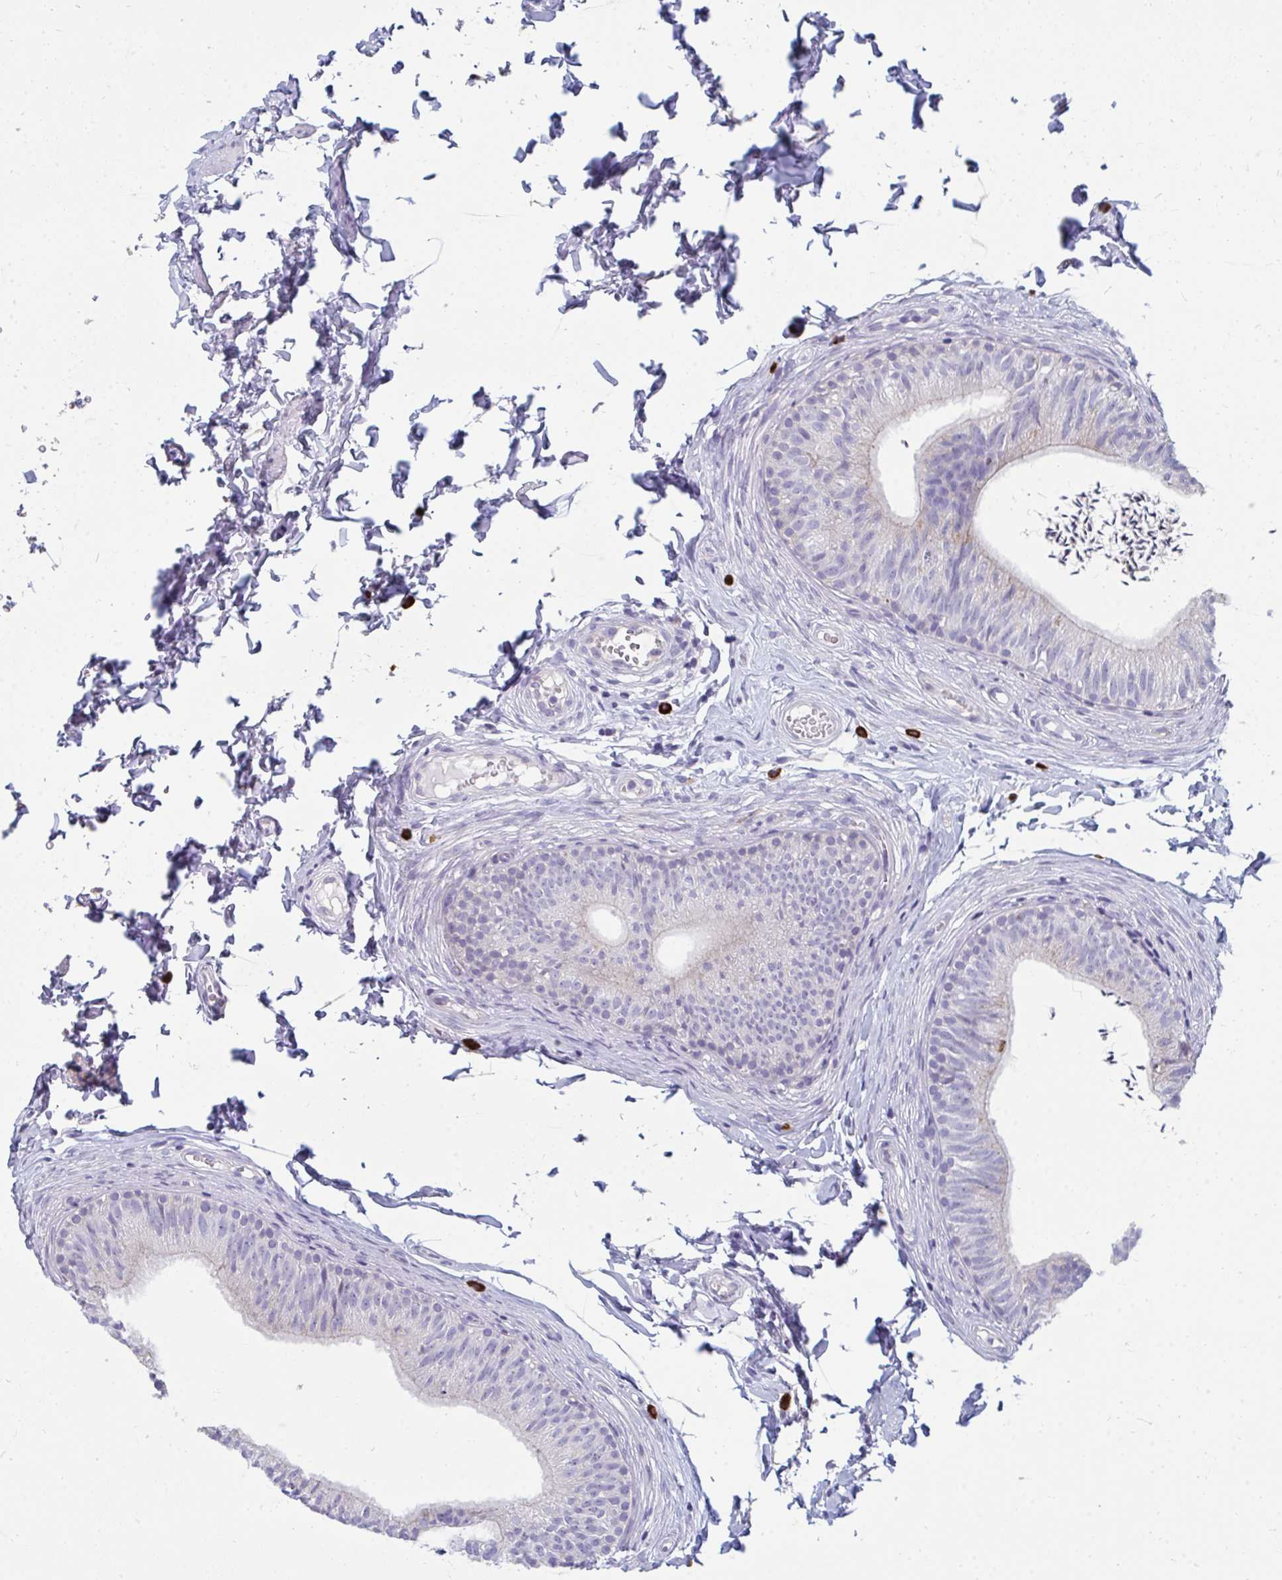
{"staining": {"intensity": "negative", "quantity": "none", "location": "none"}, "tissue": "epididymis", "cell_type": "Glandular cells", "image_type": "normal", "snomed": [{"axis": "morphology", "description": "Normal tissue, NOS"}, {"axis": "topography", "description": "Epididymis, spermatic cord, NOS"}, {"axis": "topography", "description": "Epididymis"}, {"axis": "topography", "description": "Peripheral nerve tissue"}], "caption": "A photomicrograph of human epididymis is negative for staining in glandular cells. (DAB immunohistochemistry (IHC), high magnification).", "gene": "EIF1AD", "patient": {"sex": "male", "age": 29}}